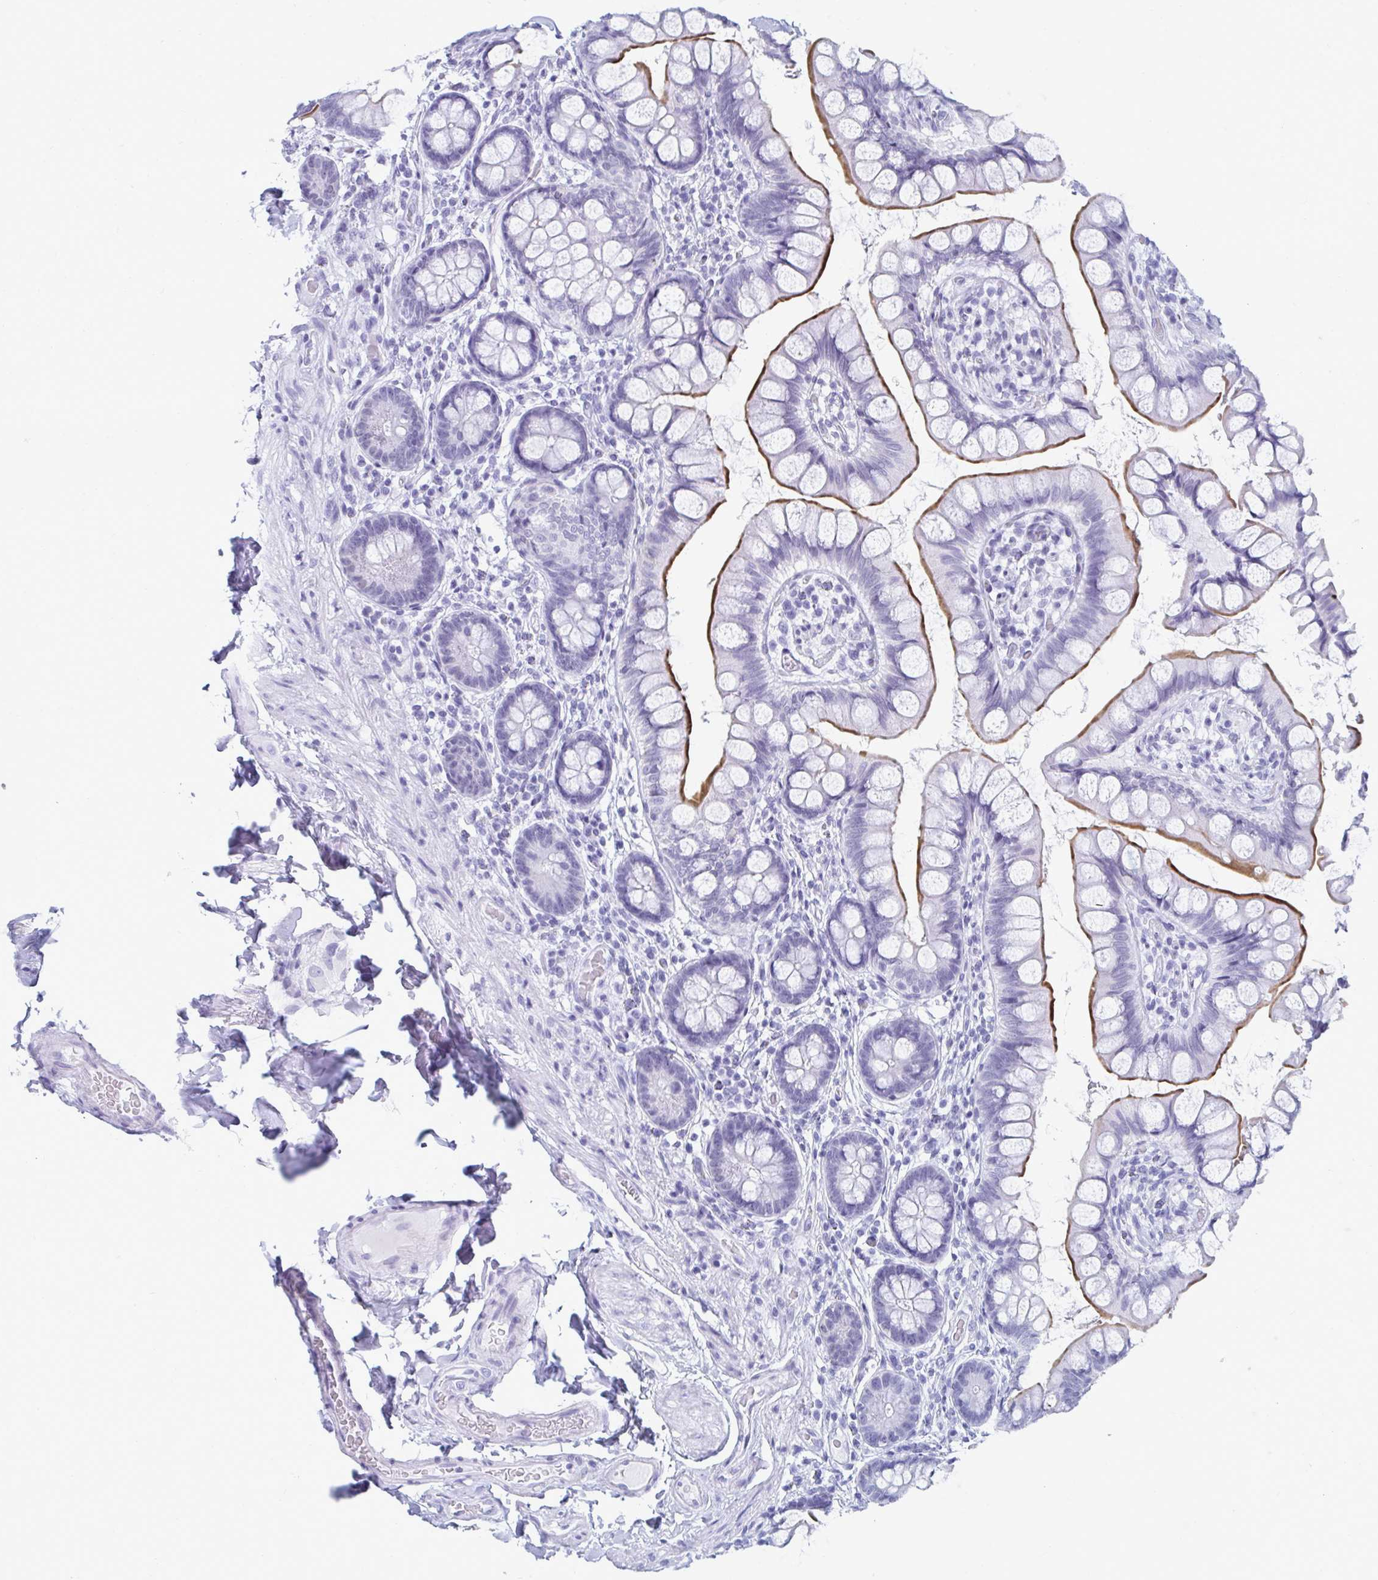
{"staining": {"intensity": "moderate", "quantity": "<25%", "location": "cytoplasmic/membranous"}, "tissue": "small intestine", "cell_type": "Glandular cells", "image_type": "normal", "snomed": [{"axis": "morphology", "description": "Normal tissue, NOS"}, {"axis": "topography", "description": "Small intestine"}], "caption": "IHC of benign small intestine reveals low levels of moderate cytoplasmic/membranous staining in about <25% of glandular cells.", "gene": "GKN2", "patient": {"sex": "male", "age": 70}}